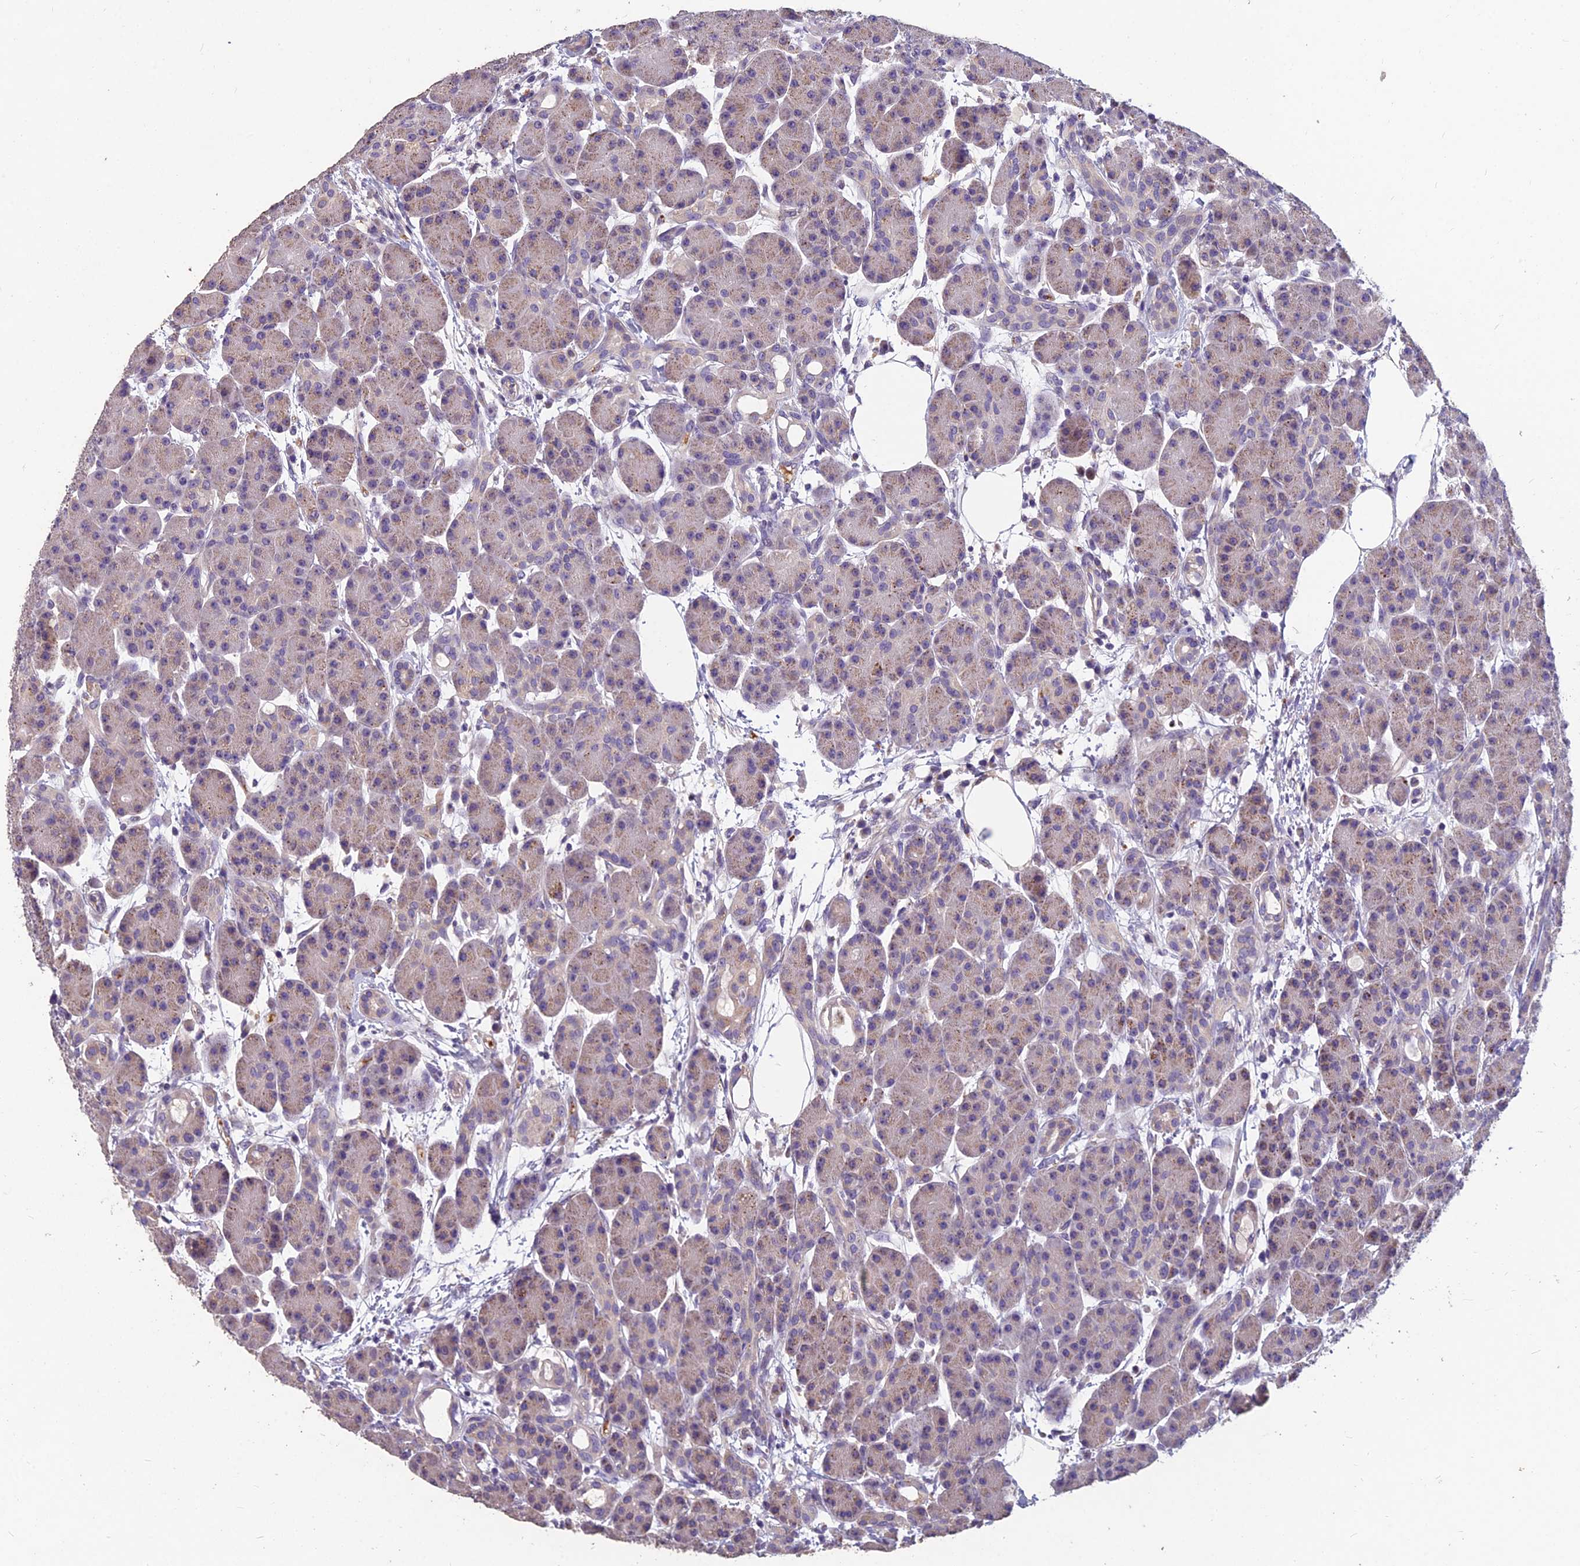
{"staining": {"intensity": "moderate", "quantity": "<25%", "location": "cytoplasmic/membranous"}, "tissue": "pancreas", "cell_type": "Exocrine glandular cells", "image_type": "normal", "snomed": [{"axis": "morphology", "description": "Normal tissue, NOS"}, {"axis": "topography", "description": "Pancreas"}], "caption": "Protein expression analysis of benign human pancreas reveals moderate cytoplasmic/membranous positivity in about <25% of exocrine glandular cells. (brown staining indicates protein expression, while blue staining denotes nuclei).", "gene": "CEACAM16", "patient": {"sex": "male", "age": 63}}